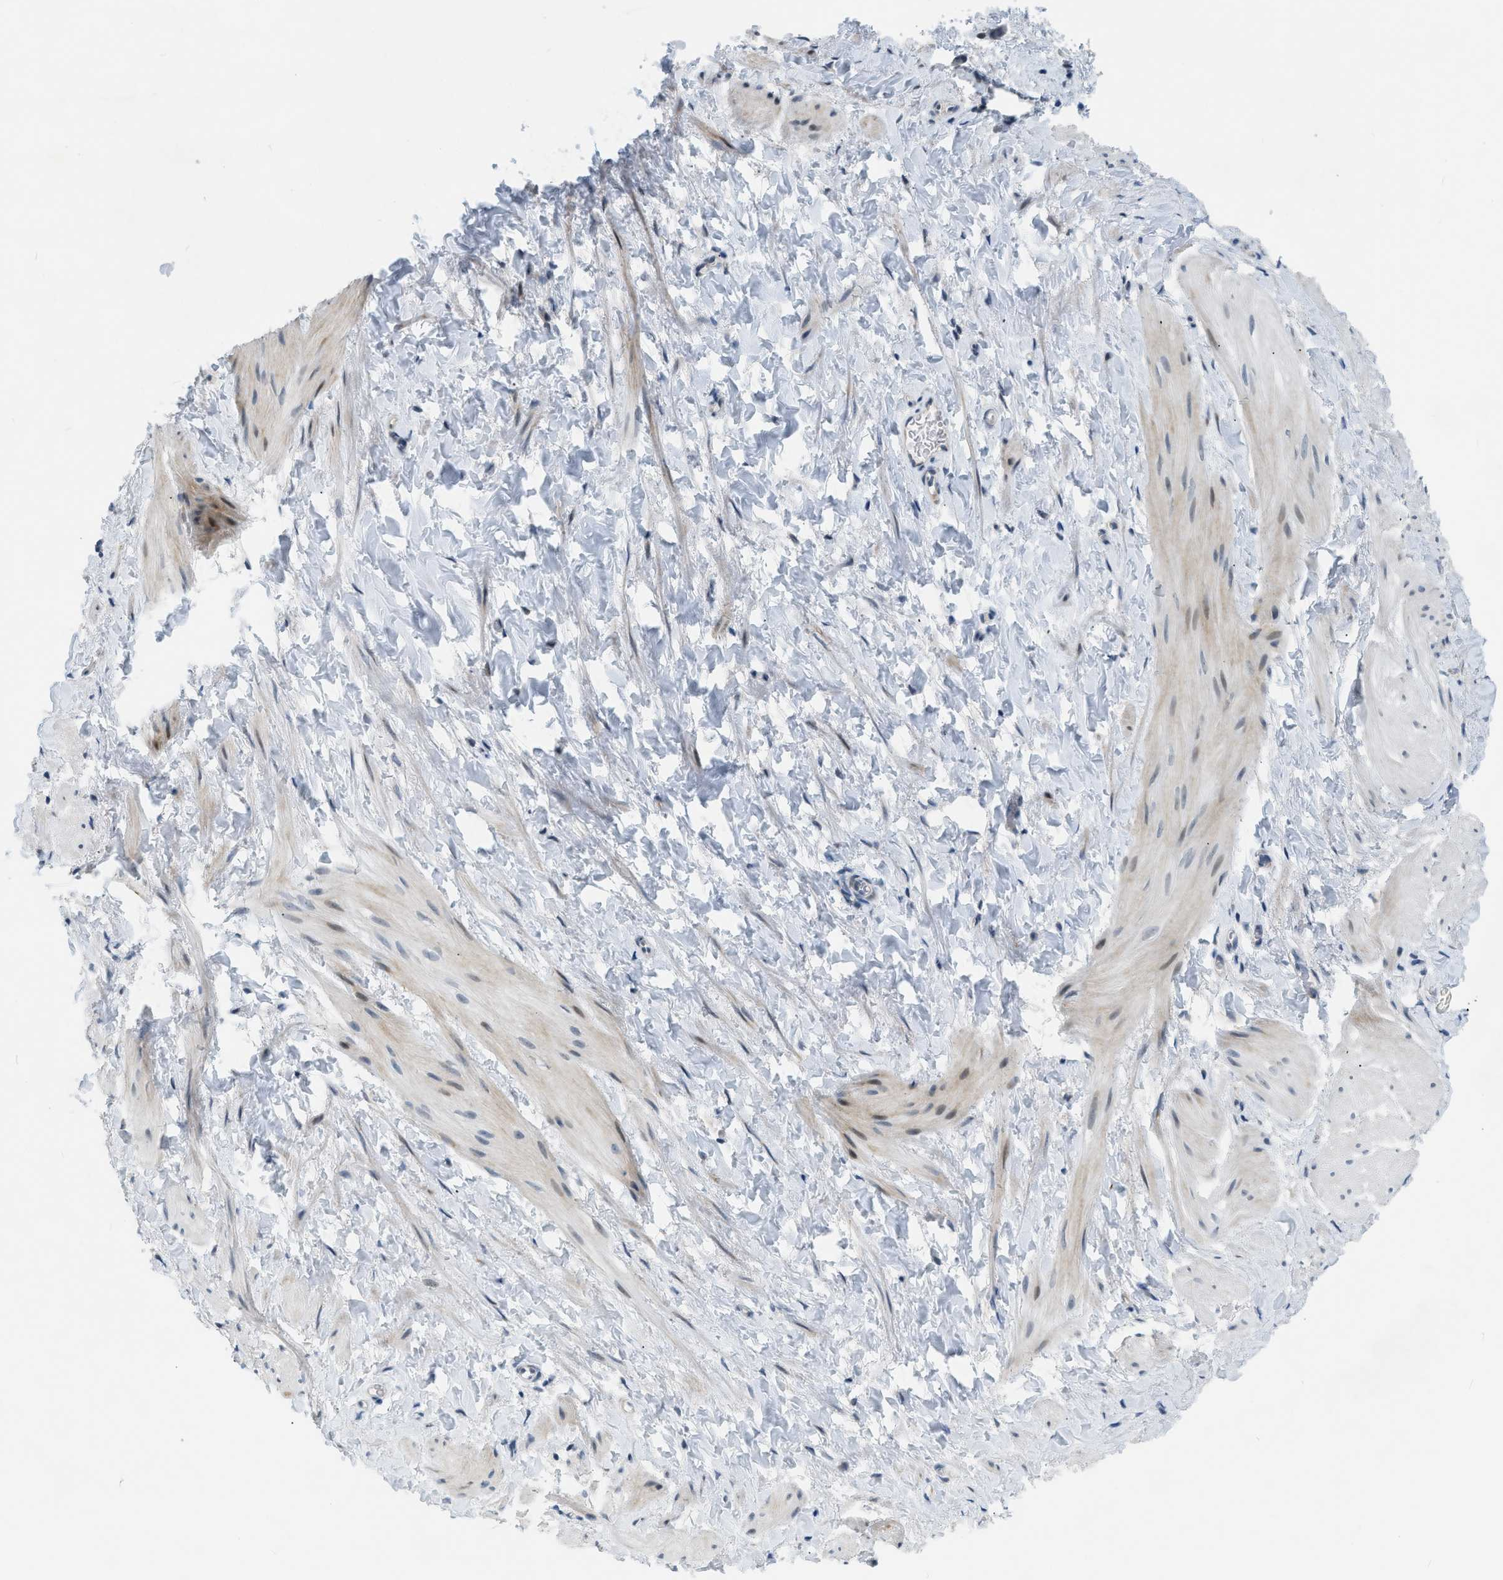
{"staining": {"intensity": "weak", "quantity": "<25%", "location": "cytoplasmic/membranous"}, "tissue": "smooth muscle", "cell_type": "Smooth muscle cells", "image_type": "normal", "snomed": [{"axis": "morphology", "description": "Normal tissue, NOS"}, {"axis": "topography", "description": "Smooth muscle"}], "caption": "Immunohistochemical staining of normal smooth muscle shows no significant expression in smooth muscle cells.", "gene": "ZNF408", "patient": {"sex": "male", "age": 16}}